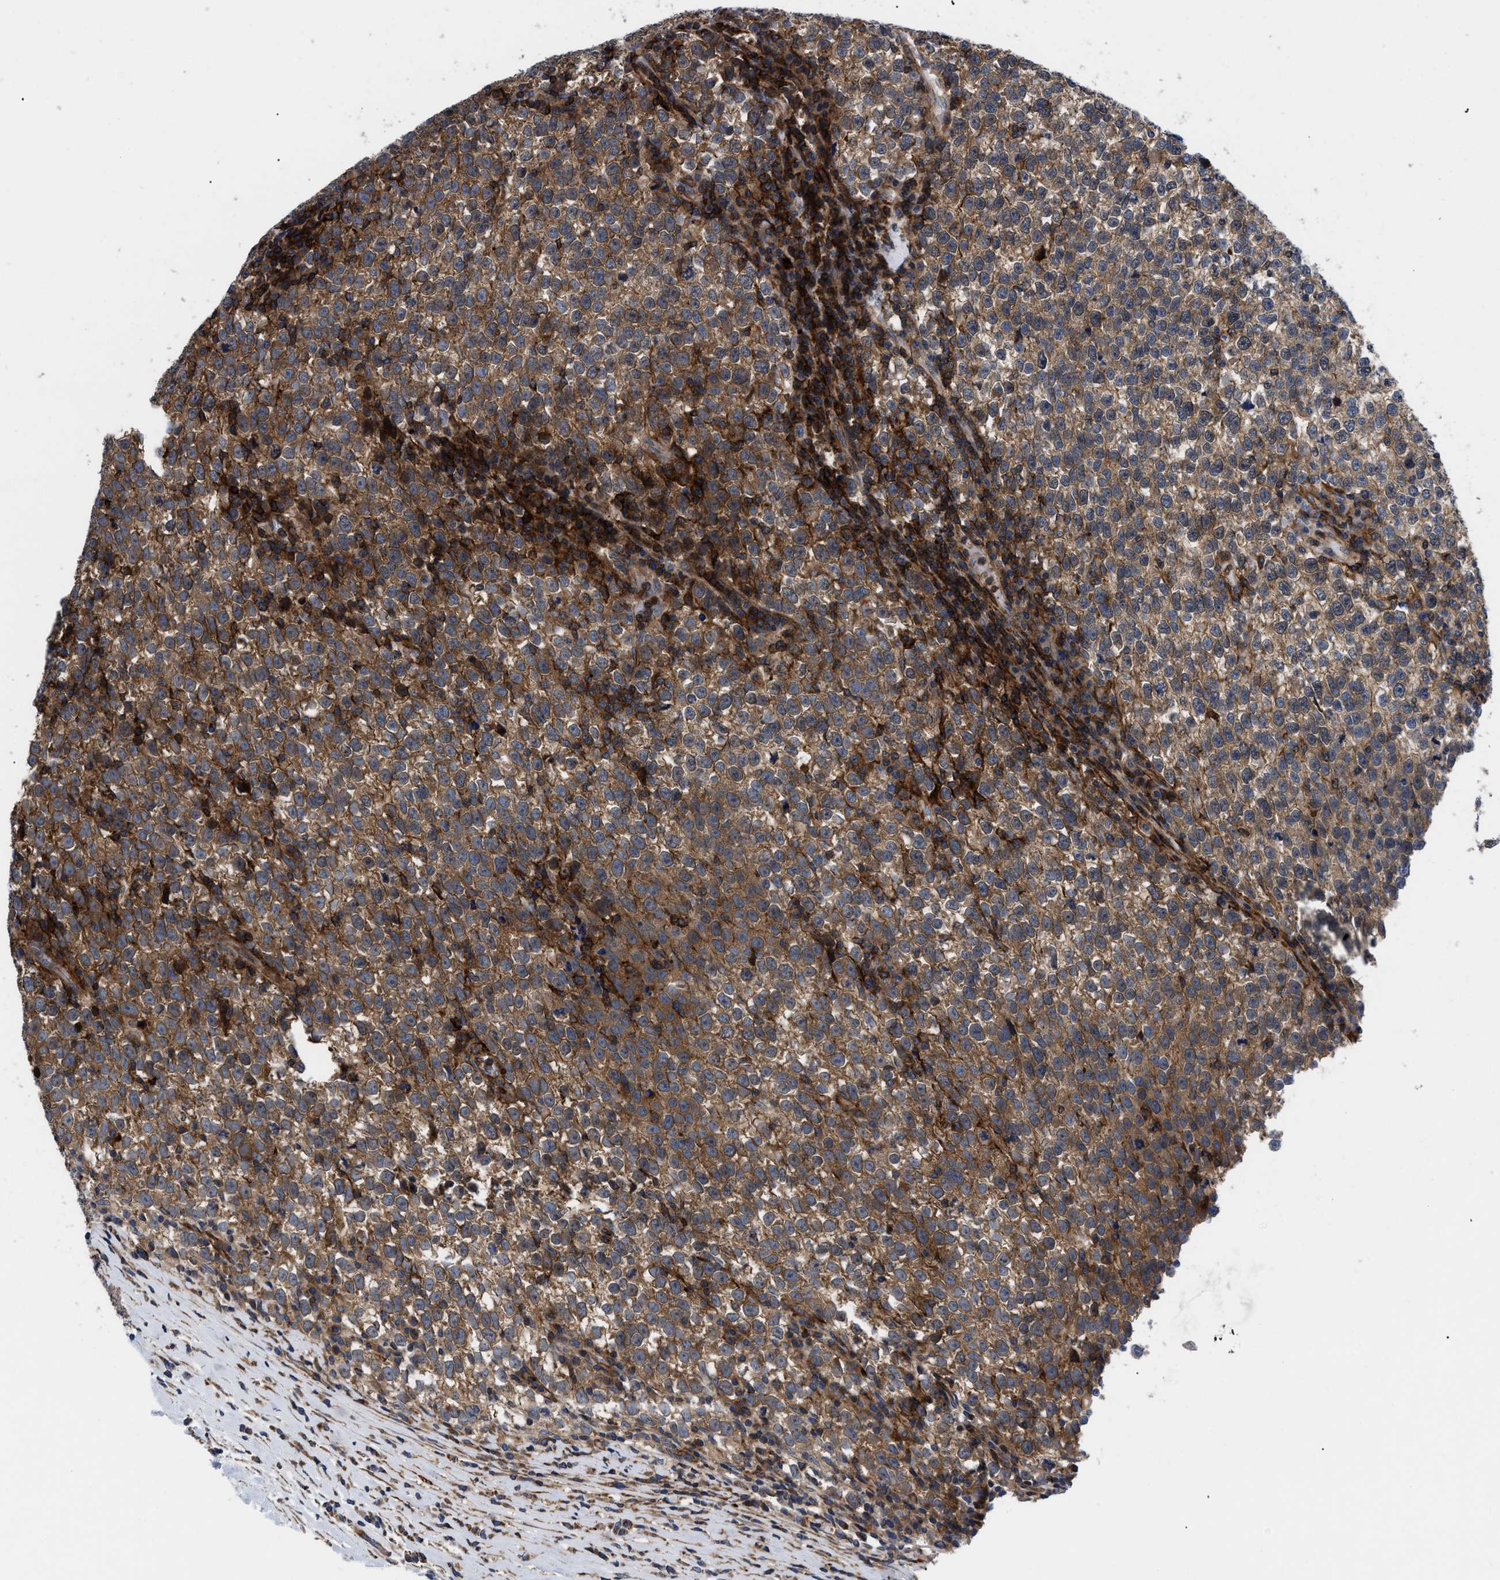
{"staining": {"intensity": "moderate", "quantity": ">75%", "location": "cytoplasmic/membranous"}, "tissue": "testis cancer", "cell_type": "Tumor cells", "image_type": "cancer", "snomed": [{"axis": "morphology", "description": "Normal tissue, NOS"}, {"axis": "morphology", "description": "Seminoma, NOS"}, {"axis": "topography", "description": "Testis"}], "caption": "There is medium levels of moderate cytoplasmic/membranous positivity in tumor cells of testis seminoma, as demonstrated by immunohistochemical staining (brown color).", "gene": "SPAST", "patient": {"sex": "male", "age": 43}}